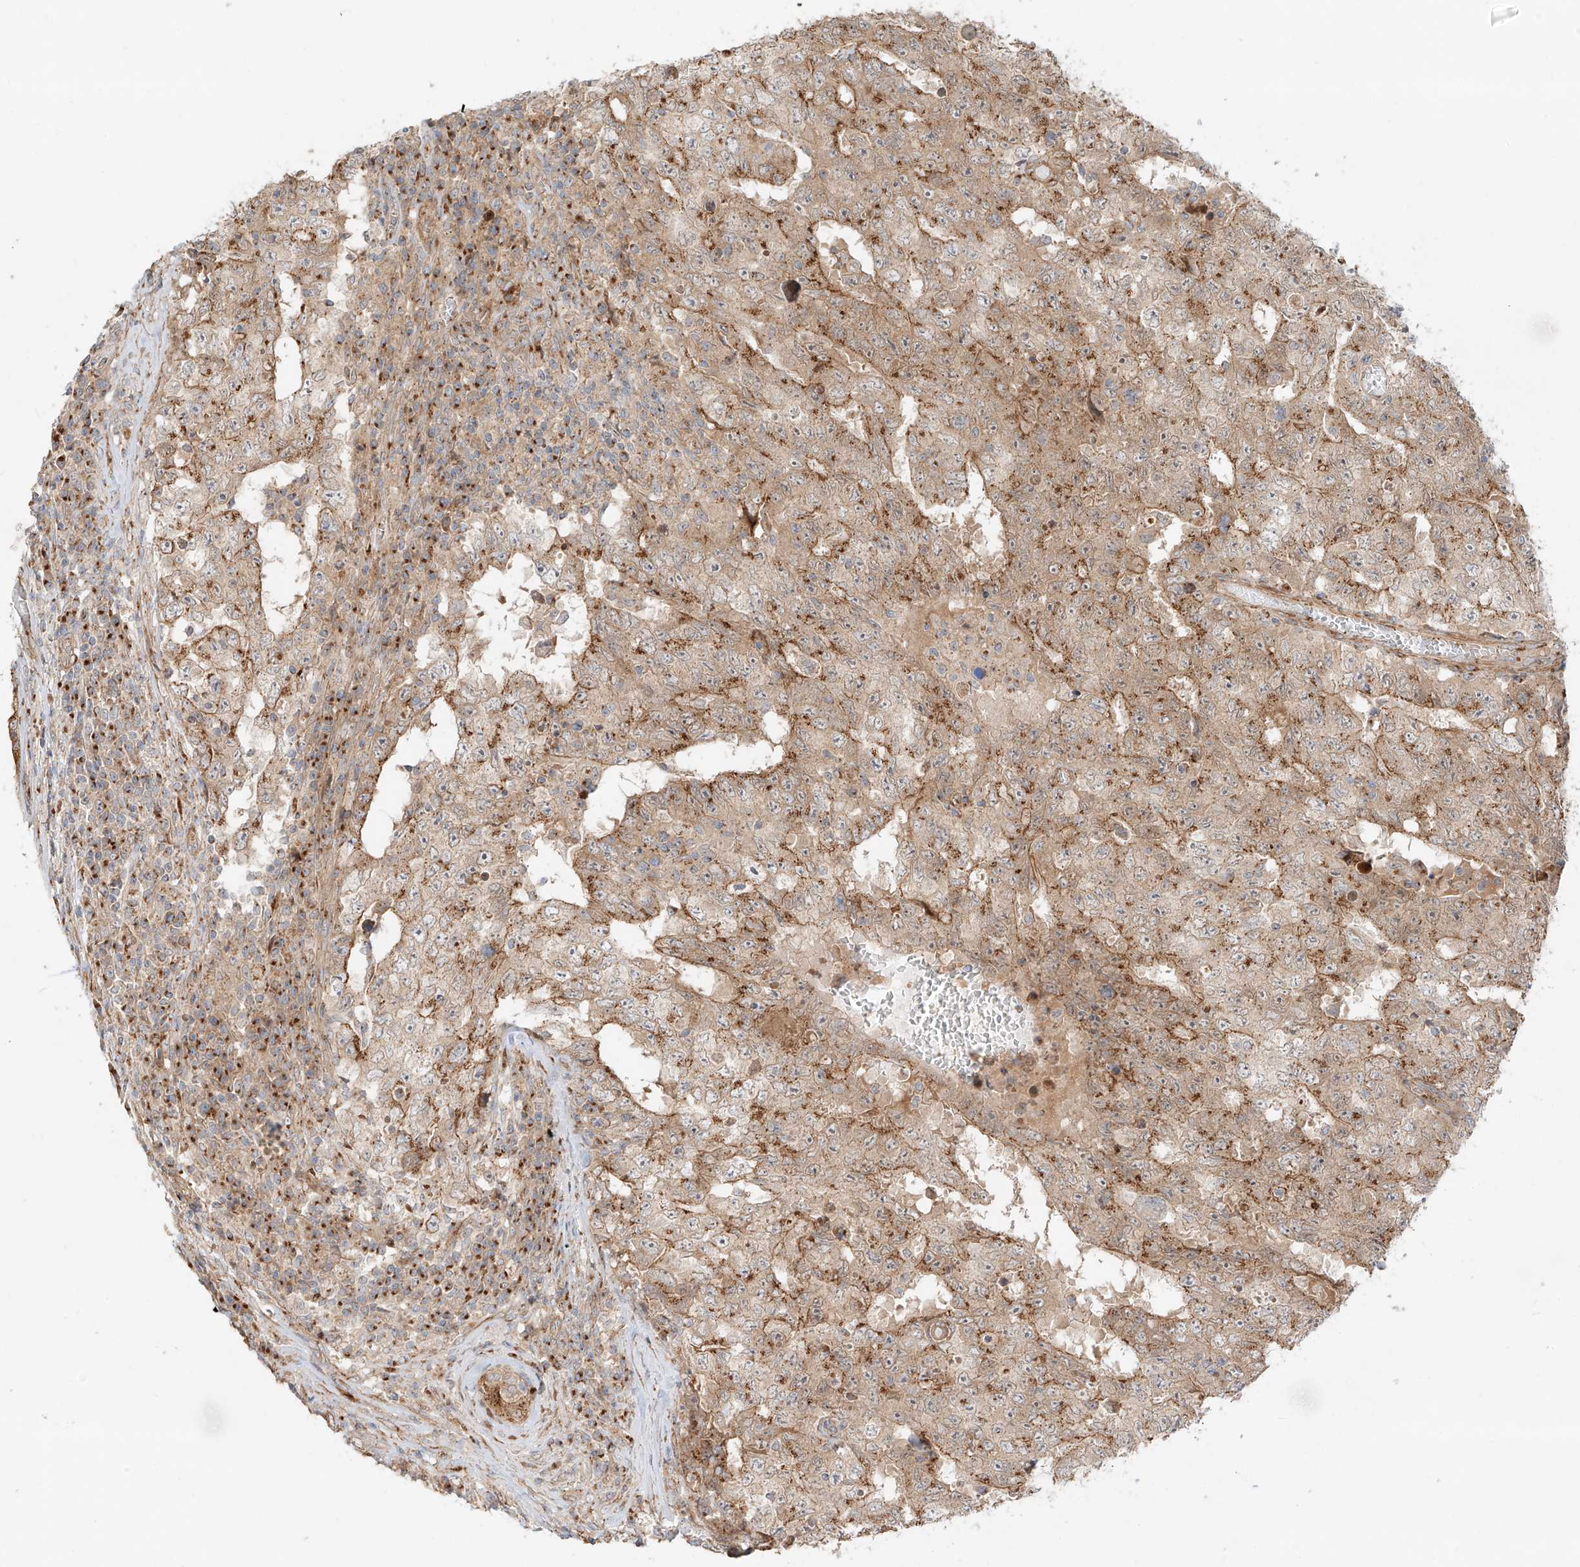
{"staining": {"intensity": "moderate", "quantity": ">75%", "location": "cytoplasmic/membranous"}, "tissue": "testis cancer", "cell_type": "Tumor cells", "image_type": "cancer", "snomed": [{"axis": "morphology", "description": "Carcinoma, Embryonal, NOS"}, {"axis": "topography", "description": "Testis"}], "caption": "Immunohistochemistry (IHC) photomicrograph of human testis cancer stained for a protein (brown), which exhibits medium levels of moderate cytoplasmic/membranous positivity in about >75% of tumor cells.", "gene": "ZNF287", "patient": {"sex": "male", "age": 26}}